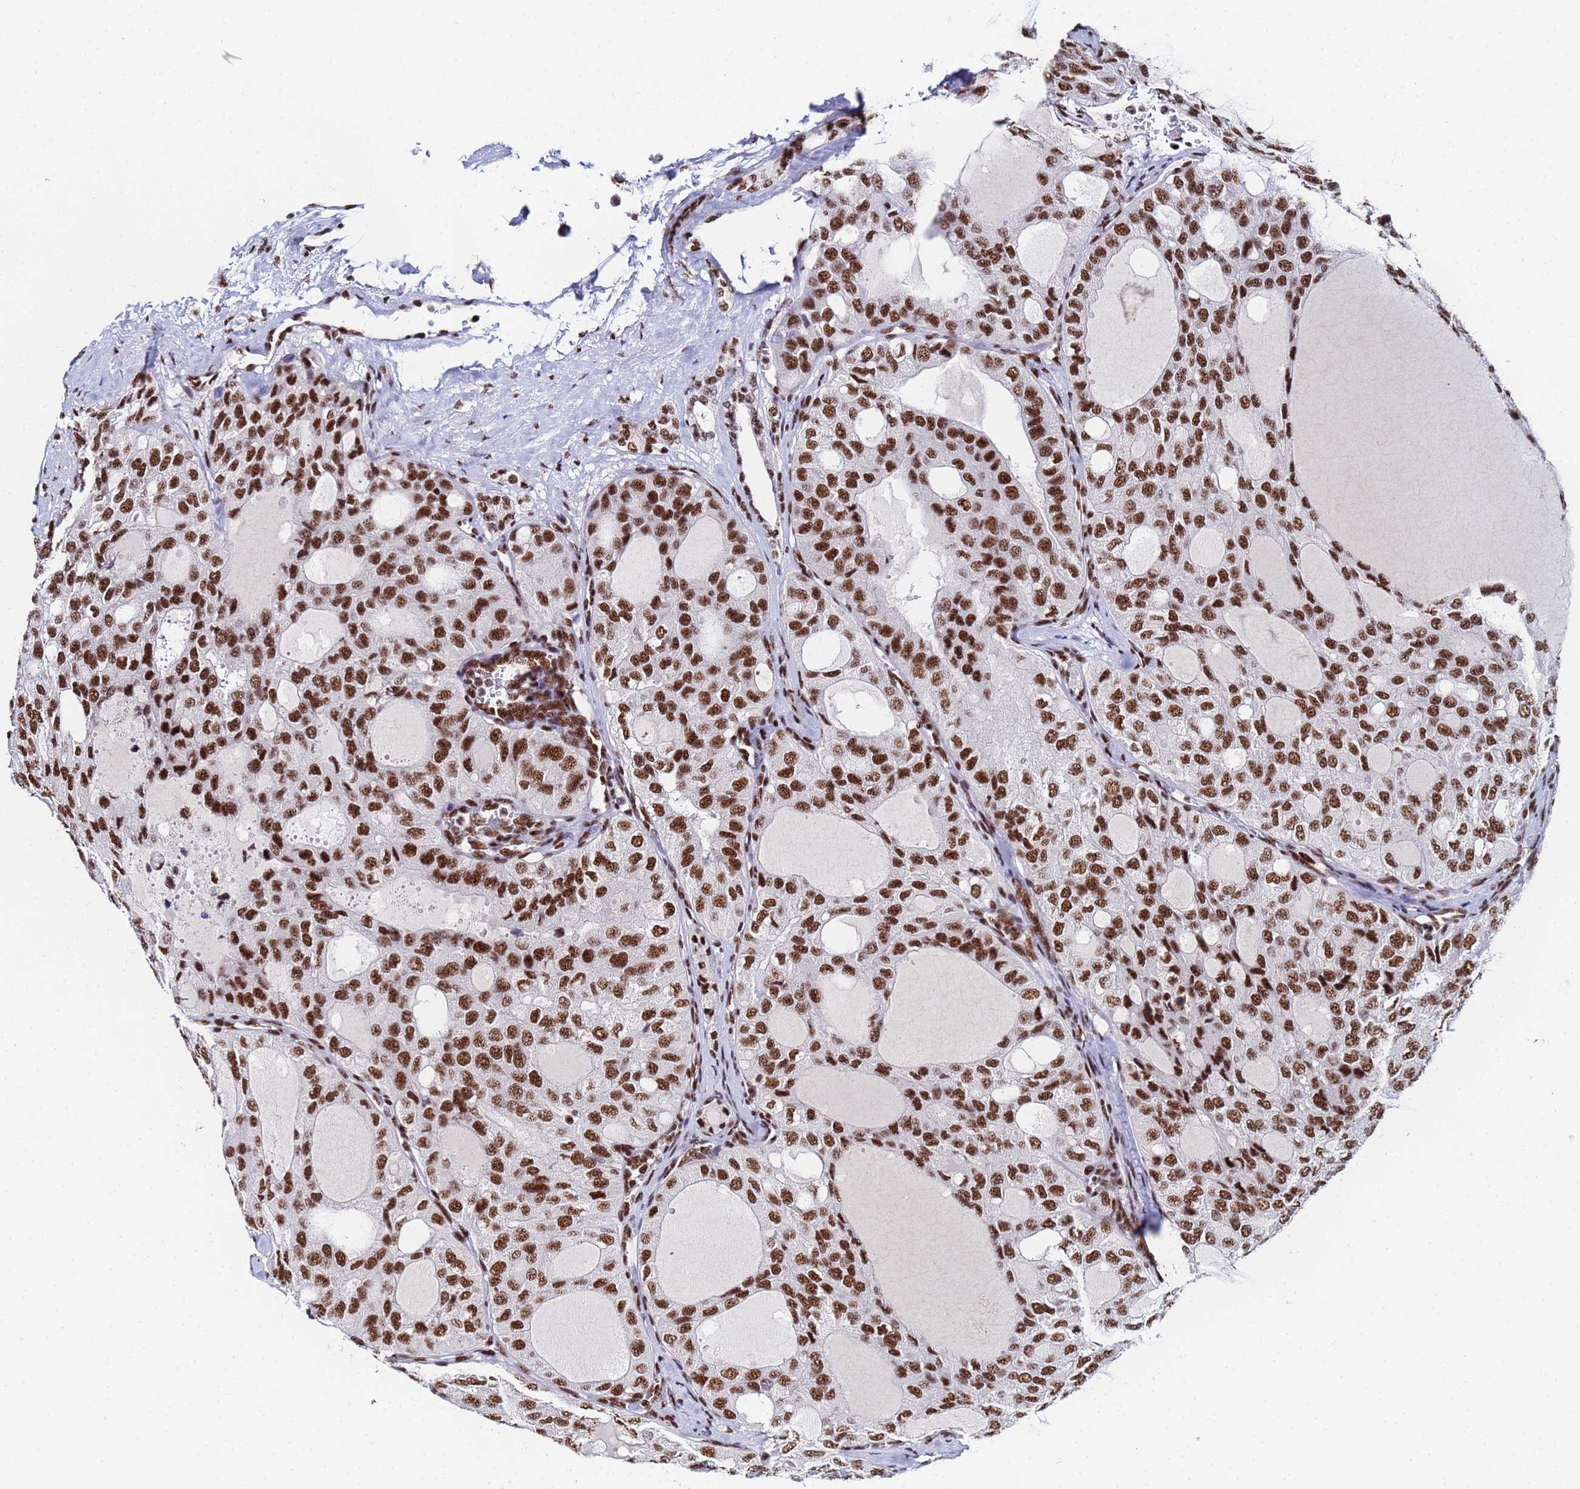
{"staining": {"intensity": "strong", "quantity": ">75%", "location": "nuclear"}, "tissue": "thyroid cancer", "cell_type": "Tumor cells", "image_type": "cancer", "snomed": [{"axis": "morphology", "description": "Follicular adenoma carcinoma, NOS"}, {"axis": "topography", "description": "Thyroid gland"}], "caption": "Brown immunohistochemical staining in human thyroid cancer shows strong nuclear staining in about >75% of tumor cells. (Brightfield microscopy of DAB IHC at high magnification).", "gene": "SNRPA1", "patient": {"sex": "male", "age": 75}}